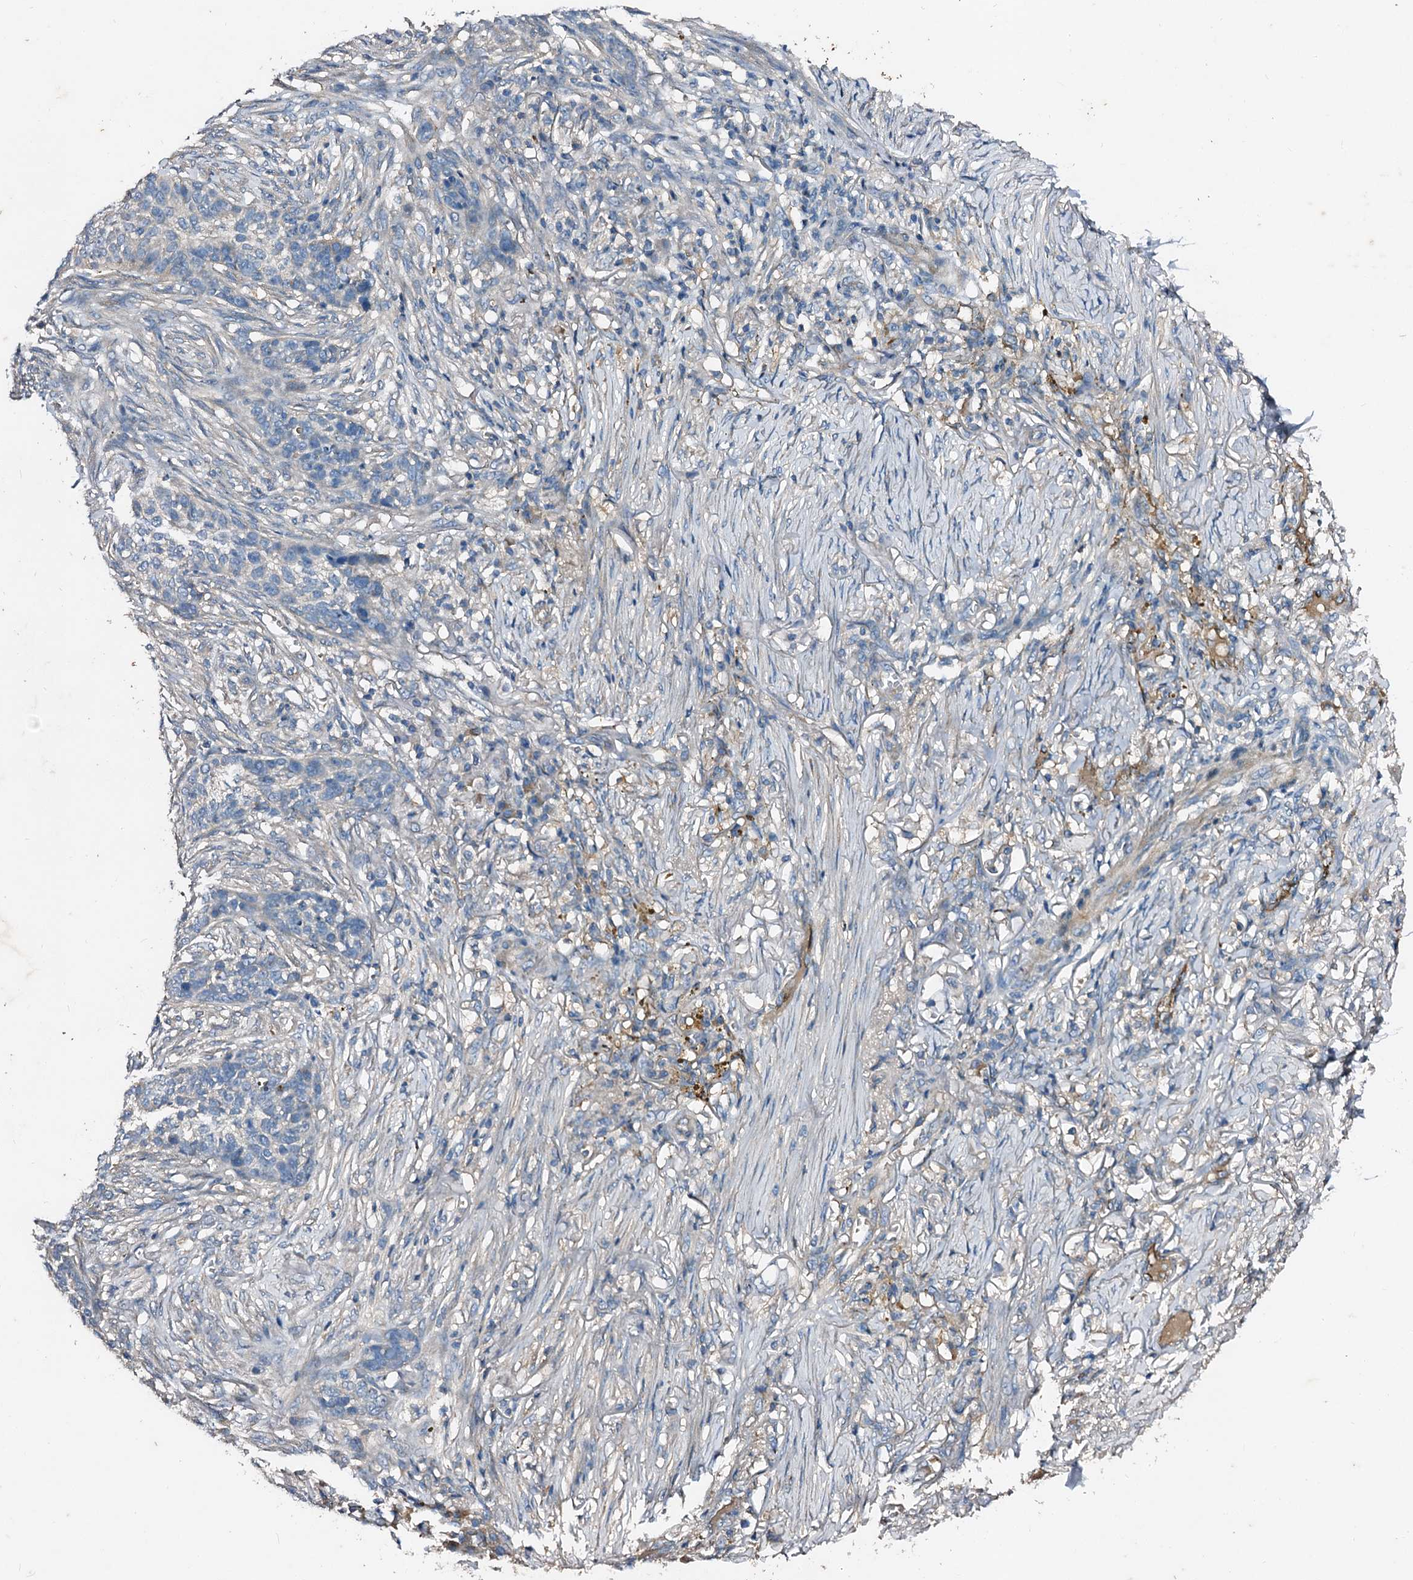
{"staining": {"intensity": "negative", "quantity": "none", "location": "none"}, "tissue": "skin cancer", "cell_type": "Tumor cells", "image_type": "cancer", "snomed": [{"axis": "morphology", "description": "Basal cell carcinoma"}, {"axis": "topography", "description": "Skin"}], "caption": "A high-resolution micrograph shows immunohistochemistry staining of basal cell carcinoma (skin), which demonstrates no significant staining in tumor cells.", "gene": "FIBIN", "patient": {"sex": "male", "age": 85}}